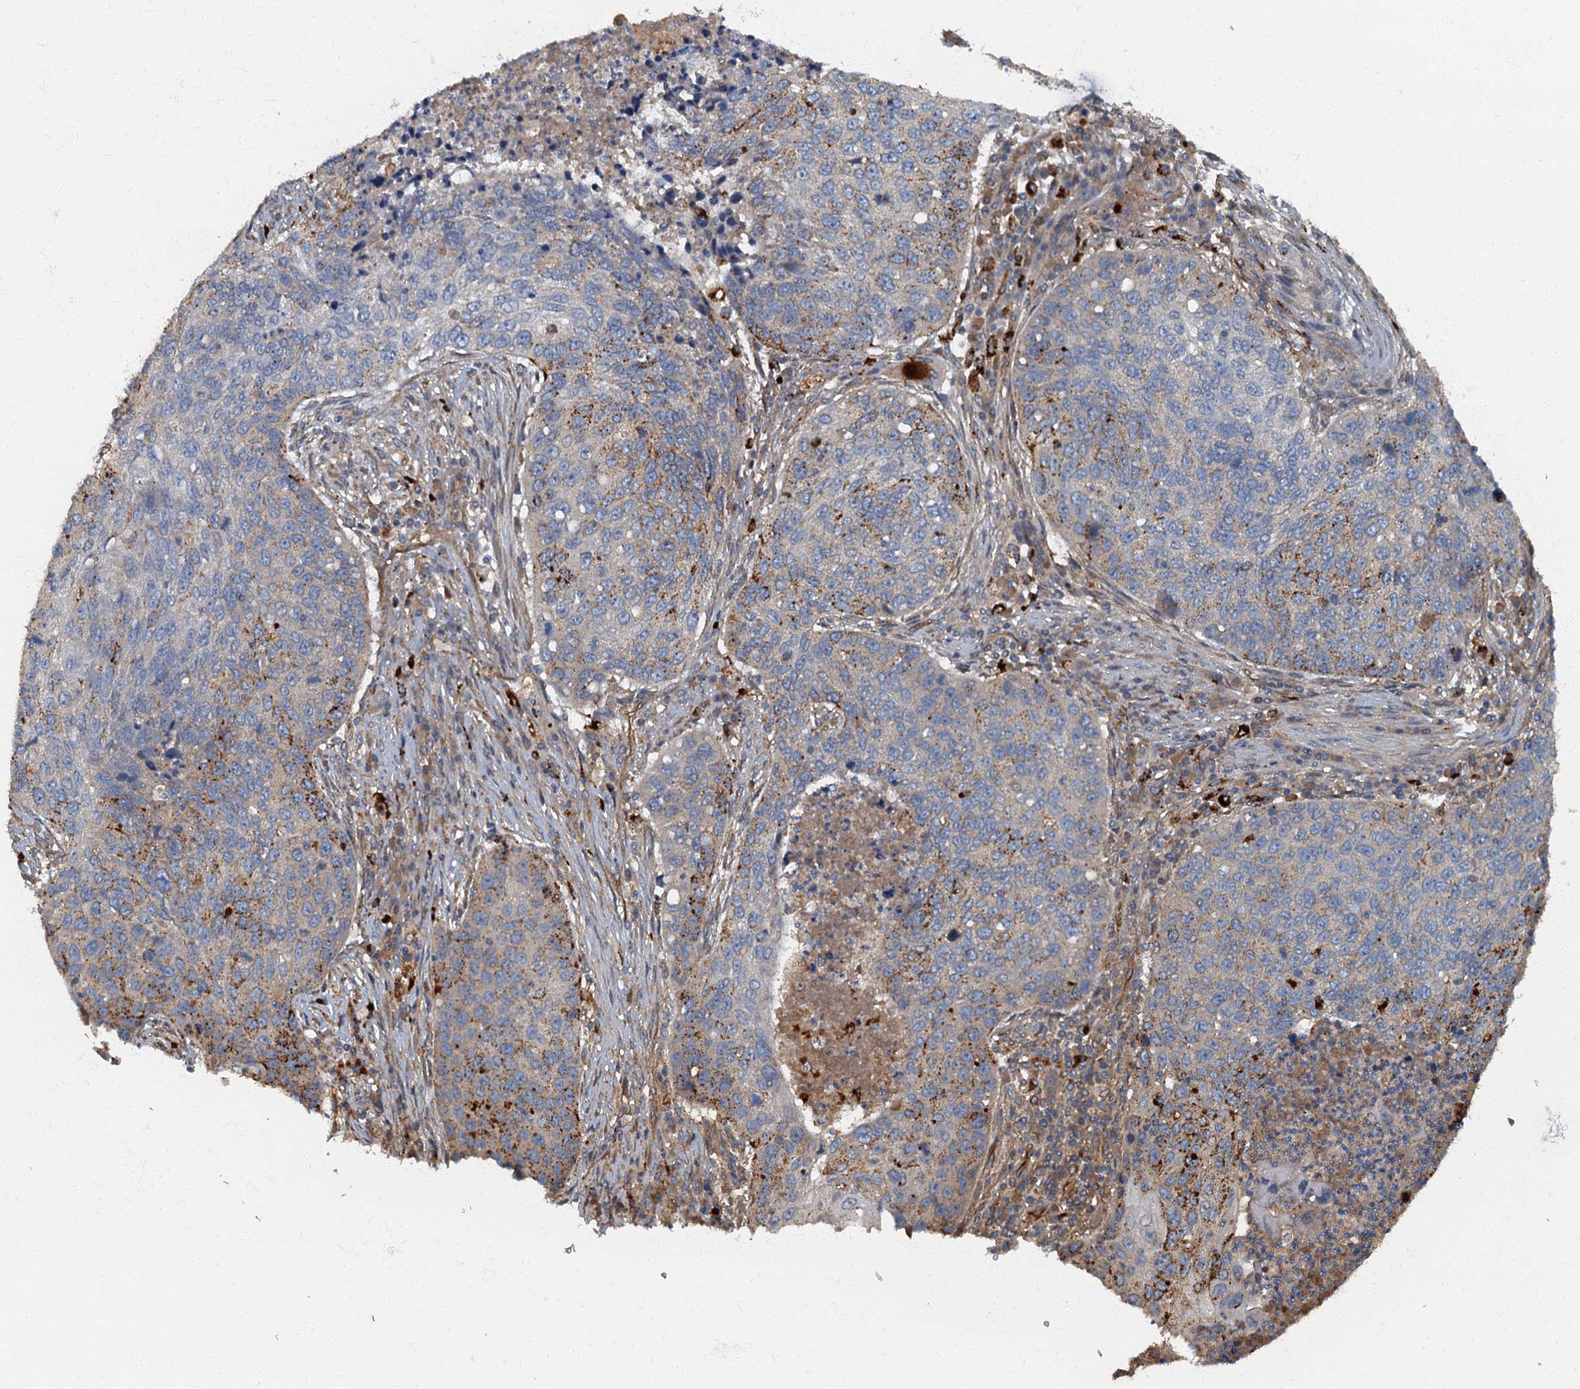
{"staining": {"intensity": "moderate", "quantity": "<25%", "location": "cytoplasmic/membranous"}, "tissue": "lung cancer", "cell_type": "Tumor cells", "image_type": "cancer", "snomed": [{"axis": "morphology", "description": "Squamous cell carcinoma, NOS"}, {"axis": "topography", "description": "Lung"}], "caption": "Immunohistochemistry of human lung cancer (squamous cell carcinoma) reveals low levels of moderate cytoplasmic/membranous staining in about <25% of tumor cells. Using DAB (3,3'-diaminobenzidine) (brown) and hematoxylin (blue) stains, captured at high magnification using brightfield microscopy.", "gene": "ARL11", "patient": {"sex": "female", "age": 63}}